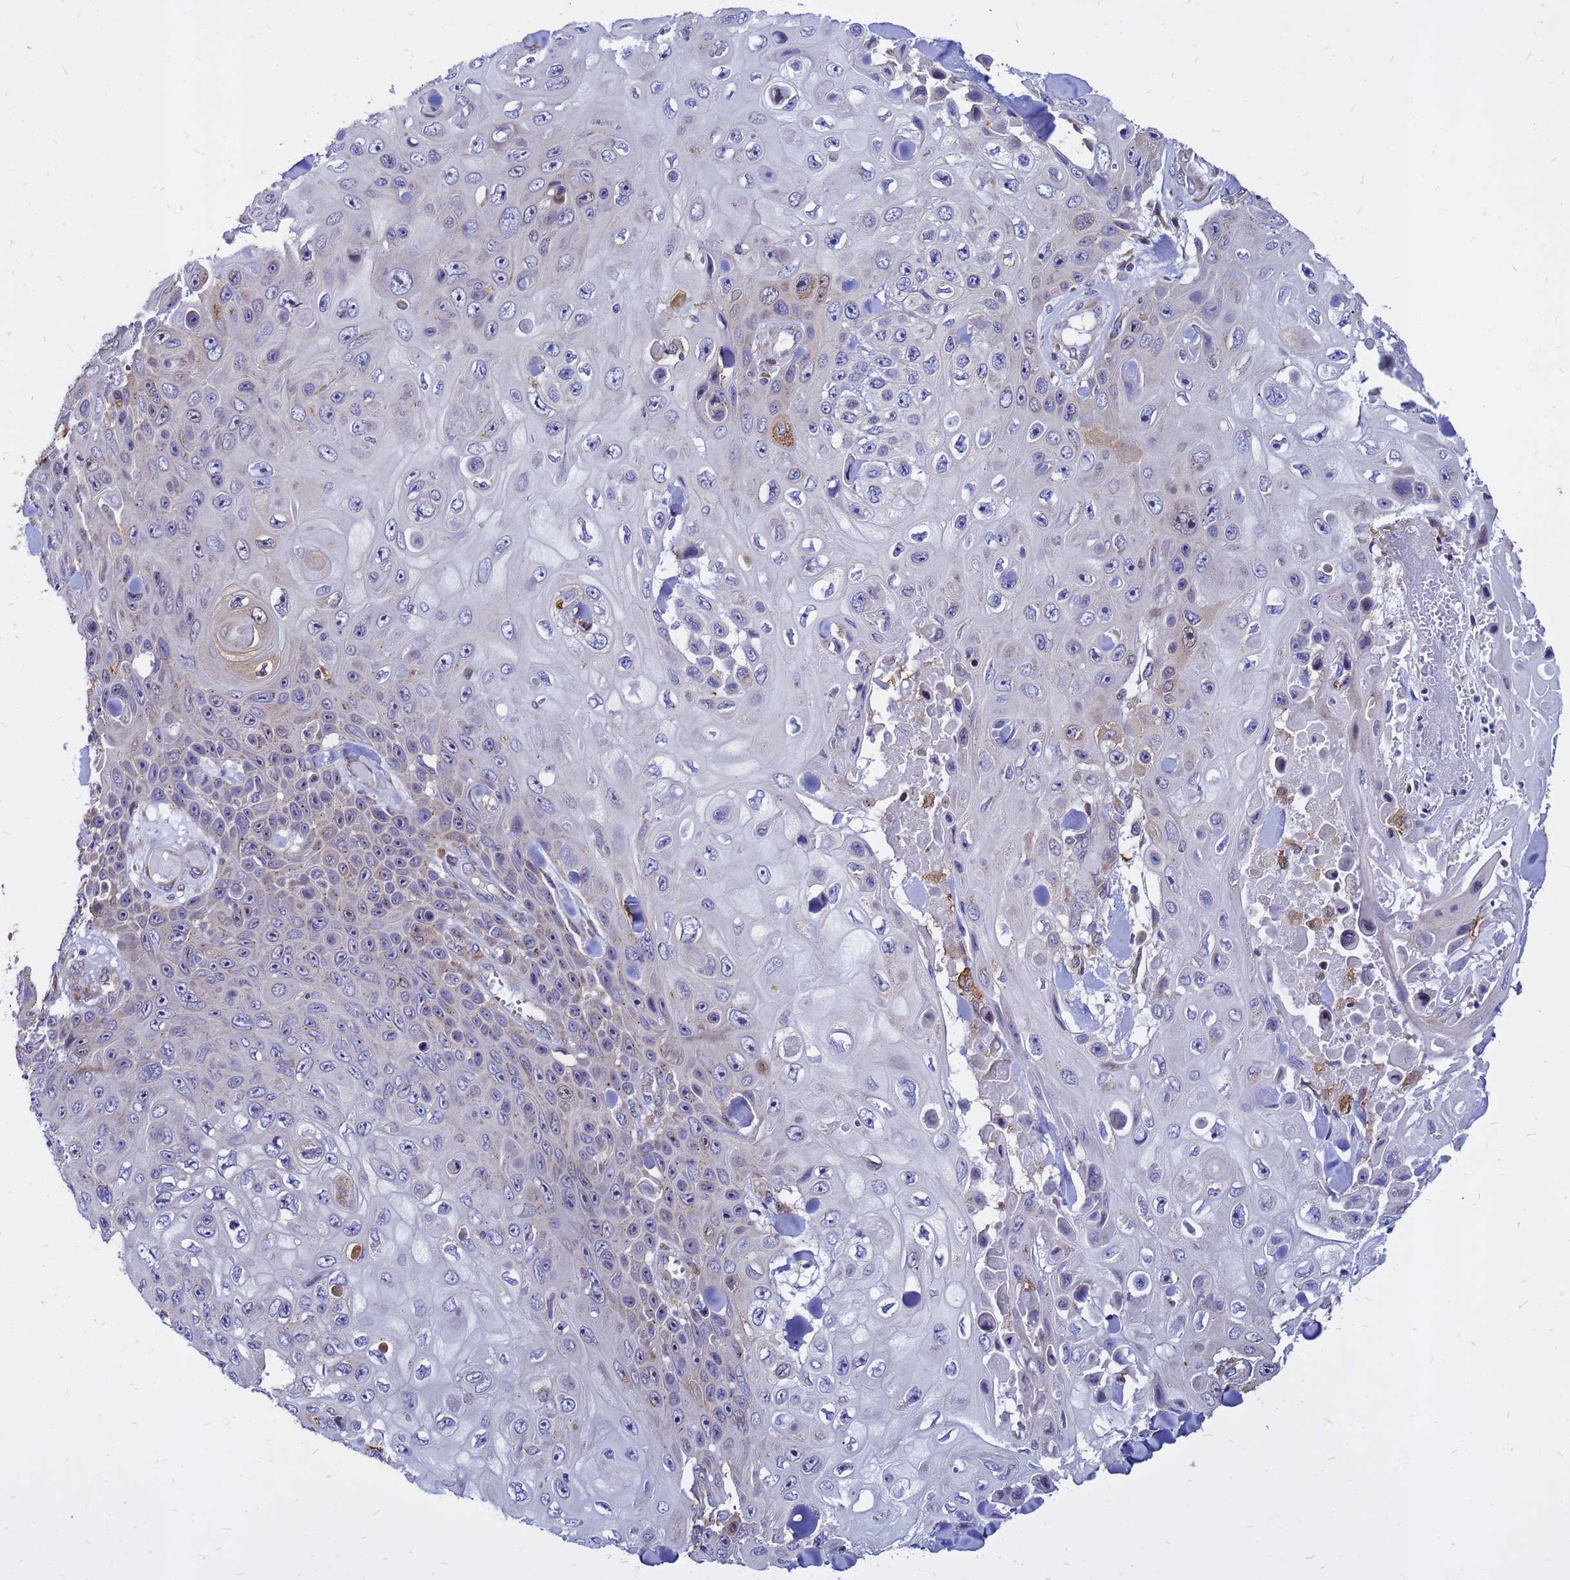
{"staining": {"intensity": "weak", "quantity": "<25%", "location": "nuclear"}, "tissue": "skin cancer", "cell_type": "Tumor cells", "image_type": "cancer", "snomed": [{"axis": "morphology", "description": "Squamous cell carcinoma, NOS"}, {"axis": "topography", "description": "Skin"}], "caption": "This is an immunohistochemistry micrograph of human skin cancer (squamous cell carcinoma). There is no staining in tumor cells.", "gene": "MOB2", "patient": {"sex": "male", "age": 82}}